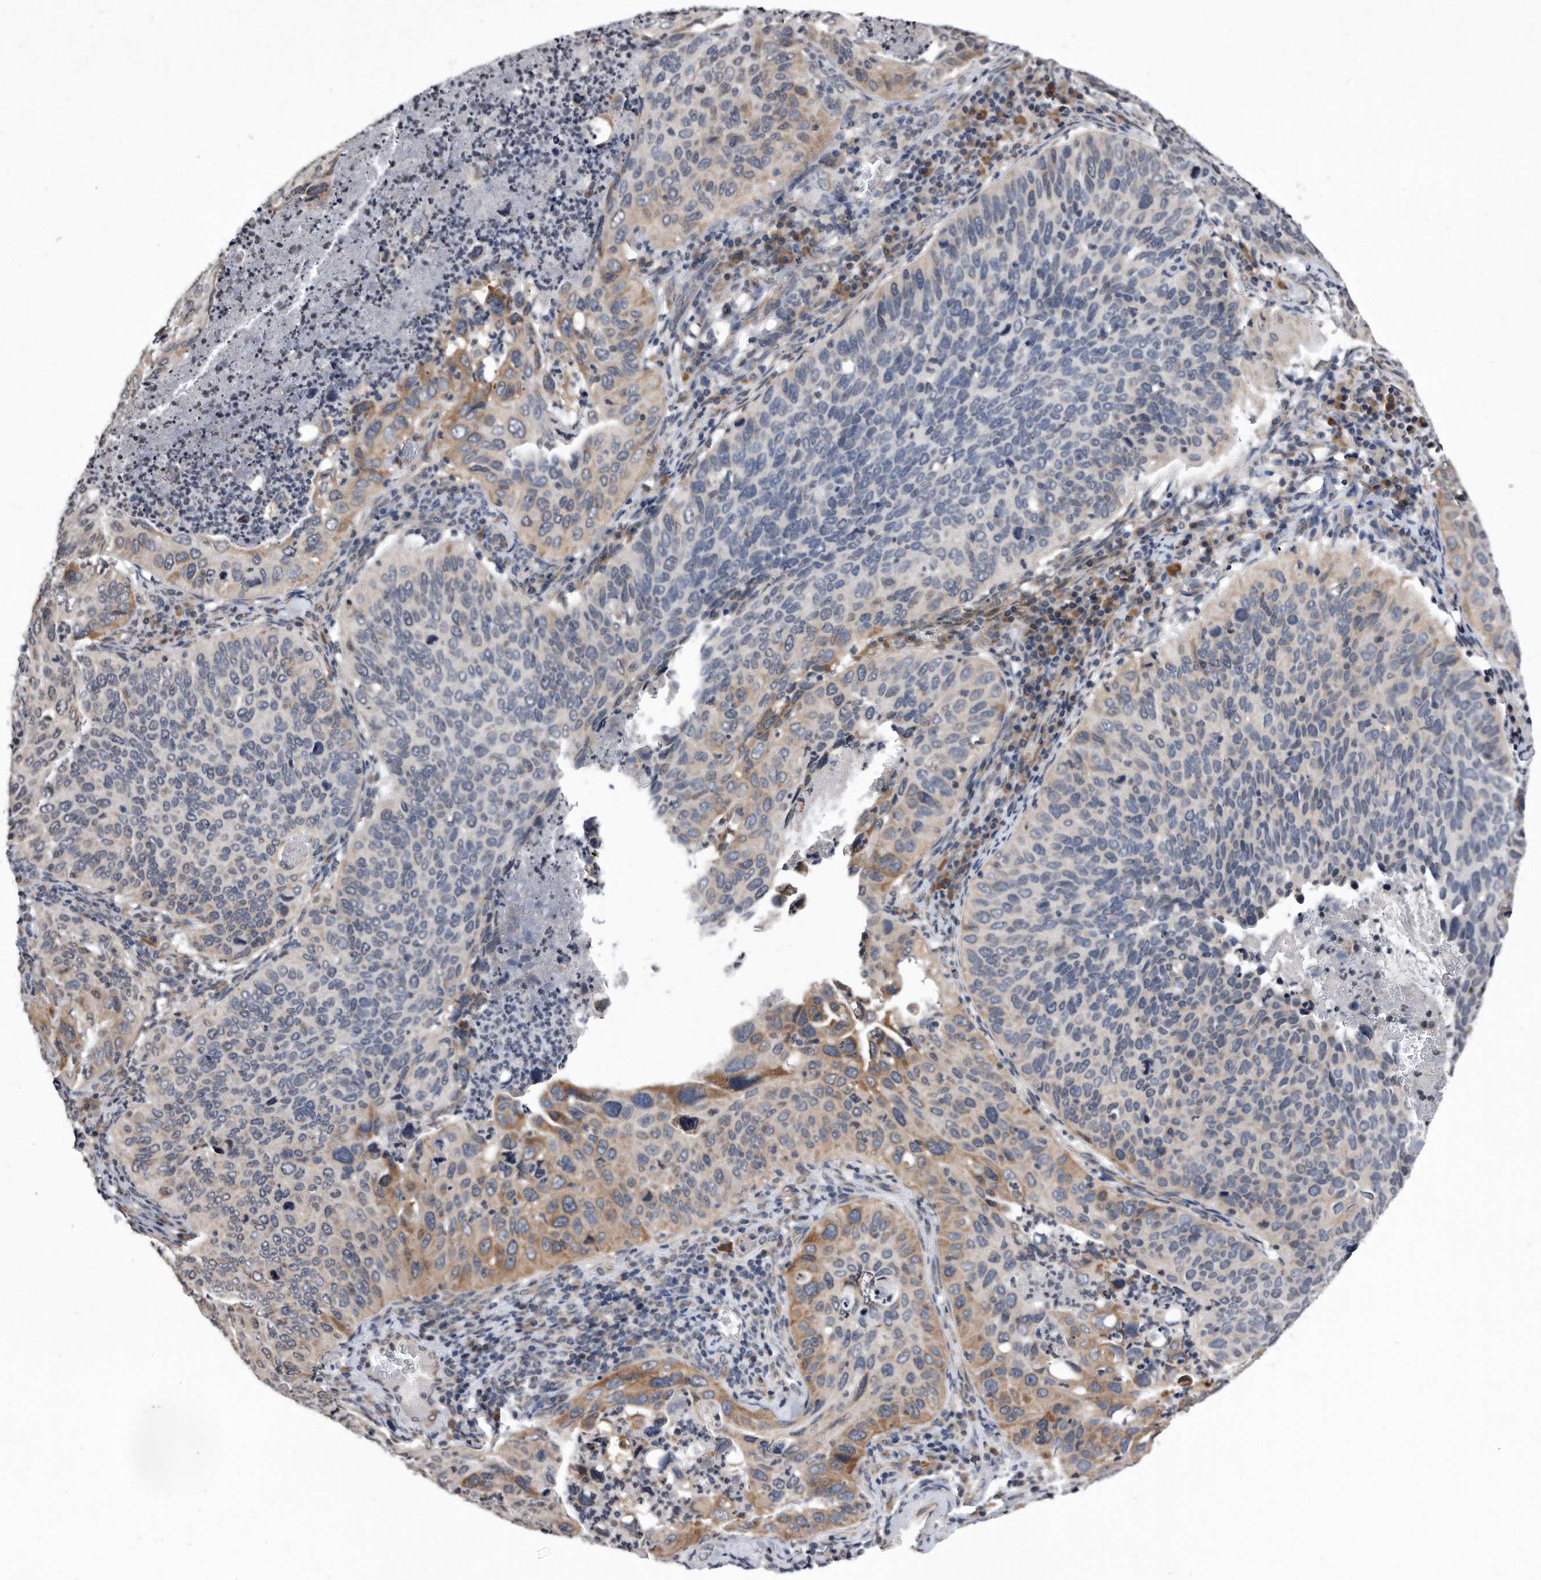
{"staining": {"intensity": "moderate", "quantity": "<25%", "location": "cytoplasmic/membranous"}, "tissue": "cervical cancer", "cell_type": "Tumor cells", "image_type": "cancer", "snomed": [{"axis": "morphology", "description": "Squamous cell carcinoma, NOS"}, {"axis": "topography", "description": "Cervix"}], "caption": "Immunohistochemistry photomicrograph of cervical squamous cell carcinoma stained for a protein (brown), which shows low levels of moderate cytoplasmic/membranous expression in approximately <25% of tumor cells.", "gene": "DAB1", "patient": {"sex": "female", "age": 38}}